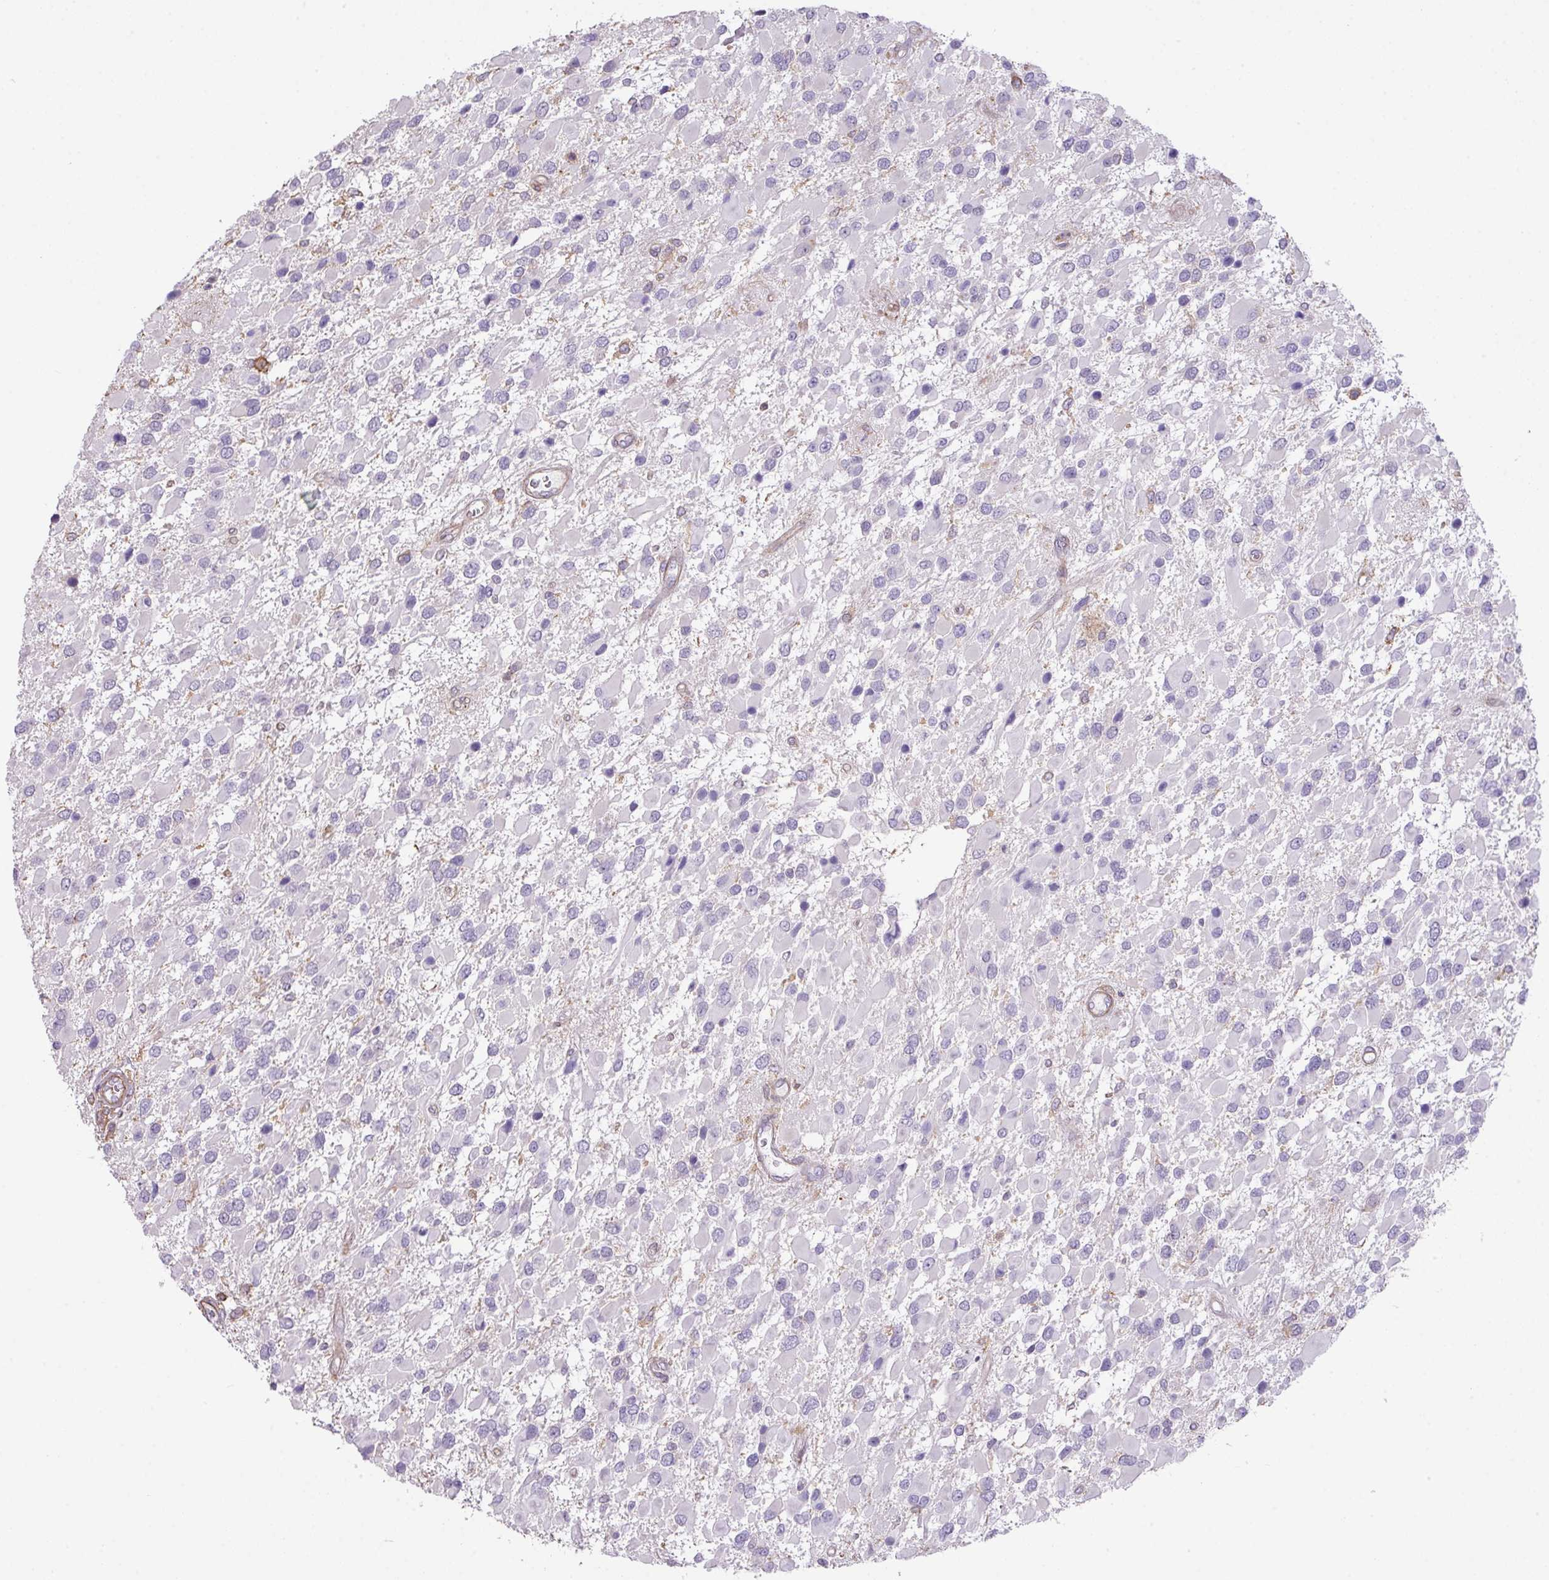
{"staining": {"intensity": "negative", "quantity": "none", "location": "none"}, "tissue": "glioma", "cell_type": "Tumor cells", "image_type": "cancer", "snomed": [{"axis": "morphology", "description": "Glioma, malignant, High grade"}, {"axis": "topography", "description": "Brain"}], "caption": "Immunohistochemical staining of human glioma displays no significant expression in tumor cells. Brightfield microscopy of IHC stained with DAB (brown) and hematoxylin (blue), captured at high magnification.", "gene": "LRRC41", "patient": {"sex": "male", "age": 53}}